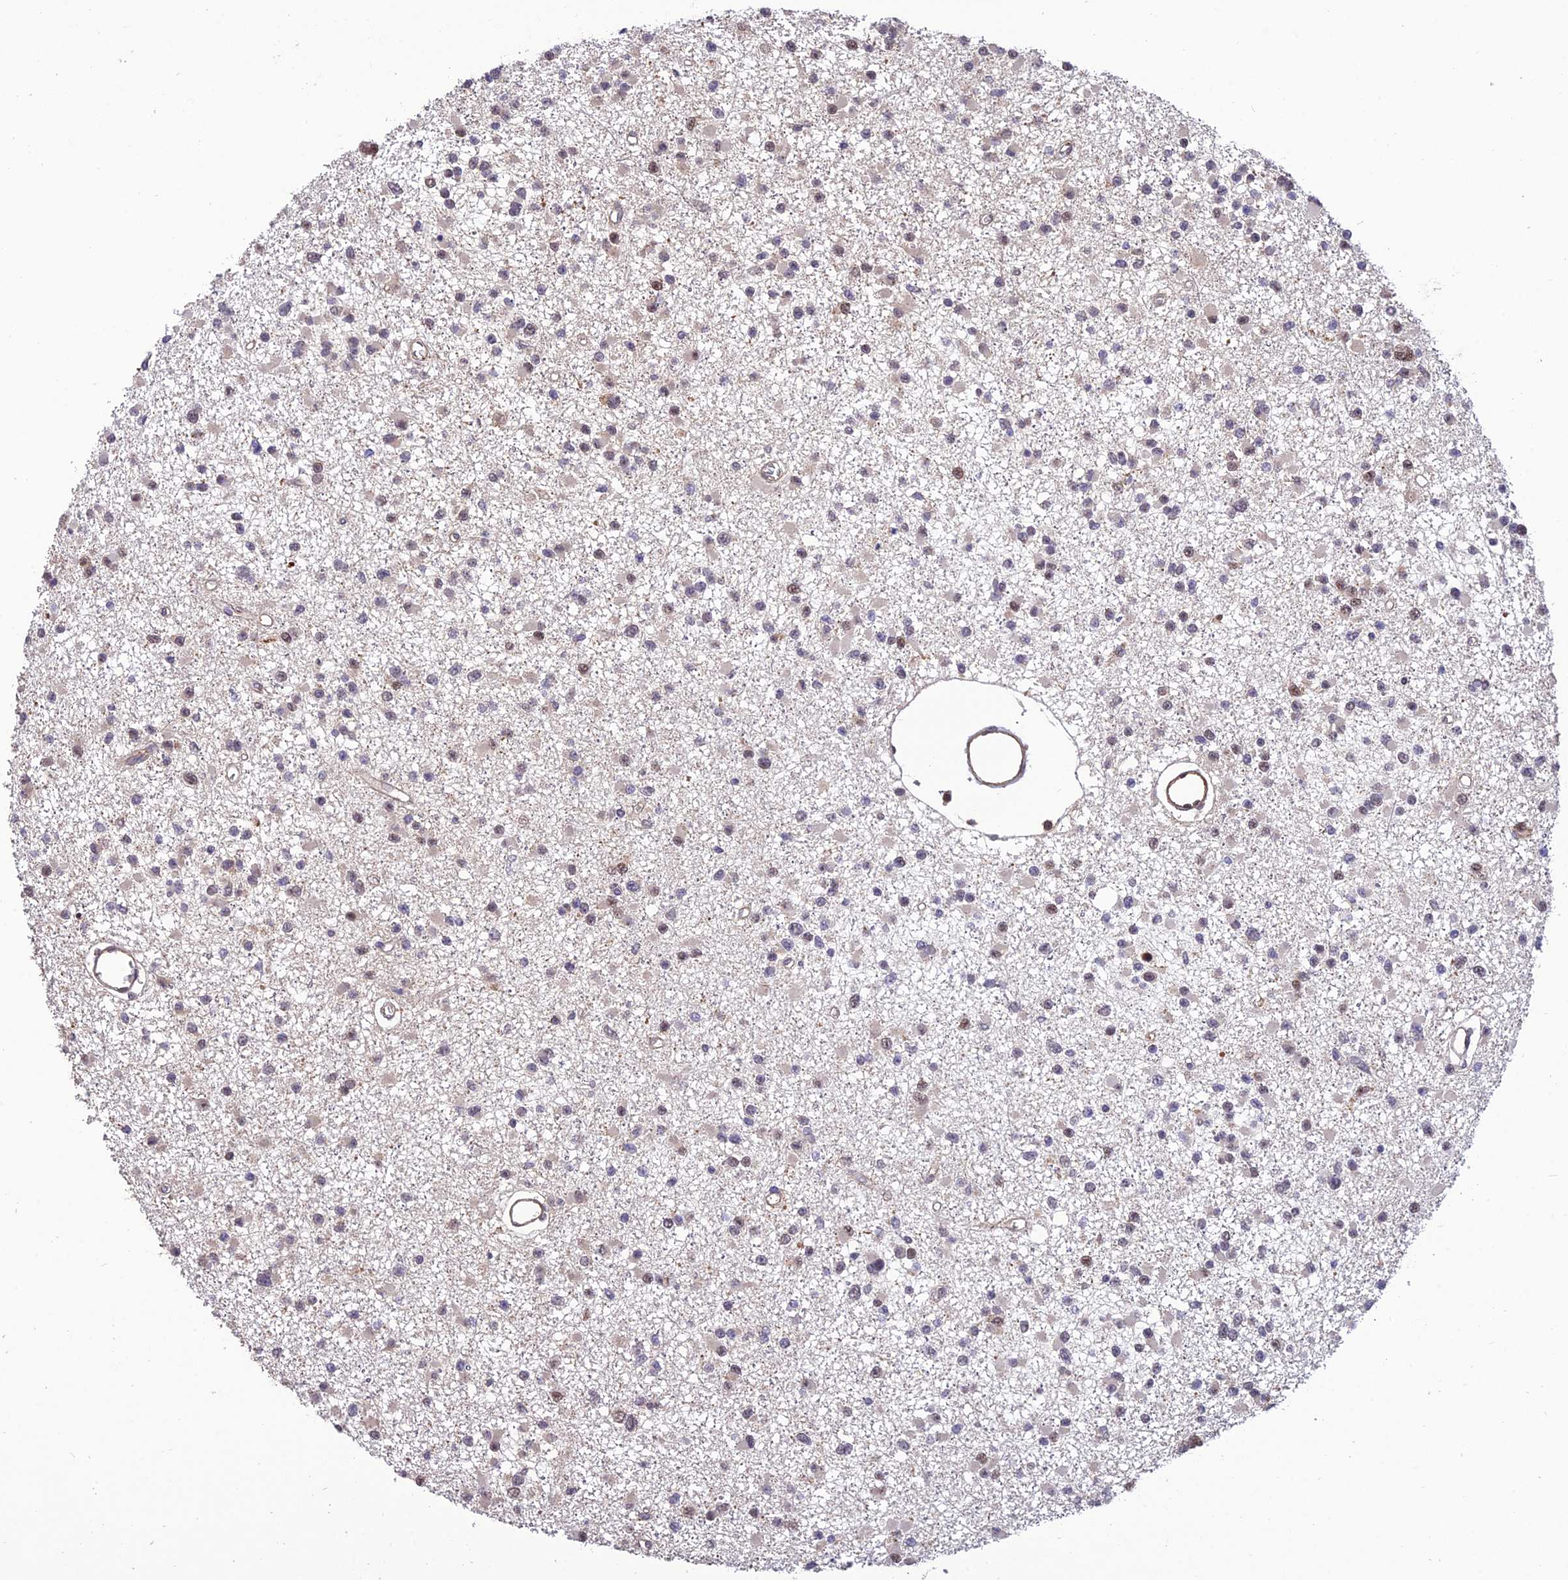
{"staining": {"intensity": "weak", "quantity": "<25%", "location": "nuclear"}, "tissue": "glioma", "cell_type": "Tumor cells", "image_type": "cancer", "snomed": [{"axis": "morphology", "description": "Glioma, malignant, Low grade"}, {"axis": "topography", "description": "Brain"}], "caption": "Tumor cells are negative for brown protein staining in glioma.", "gene": "PSMB3", "patient": {"sex": "female", "age": 22}}